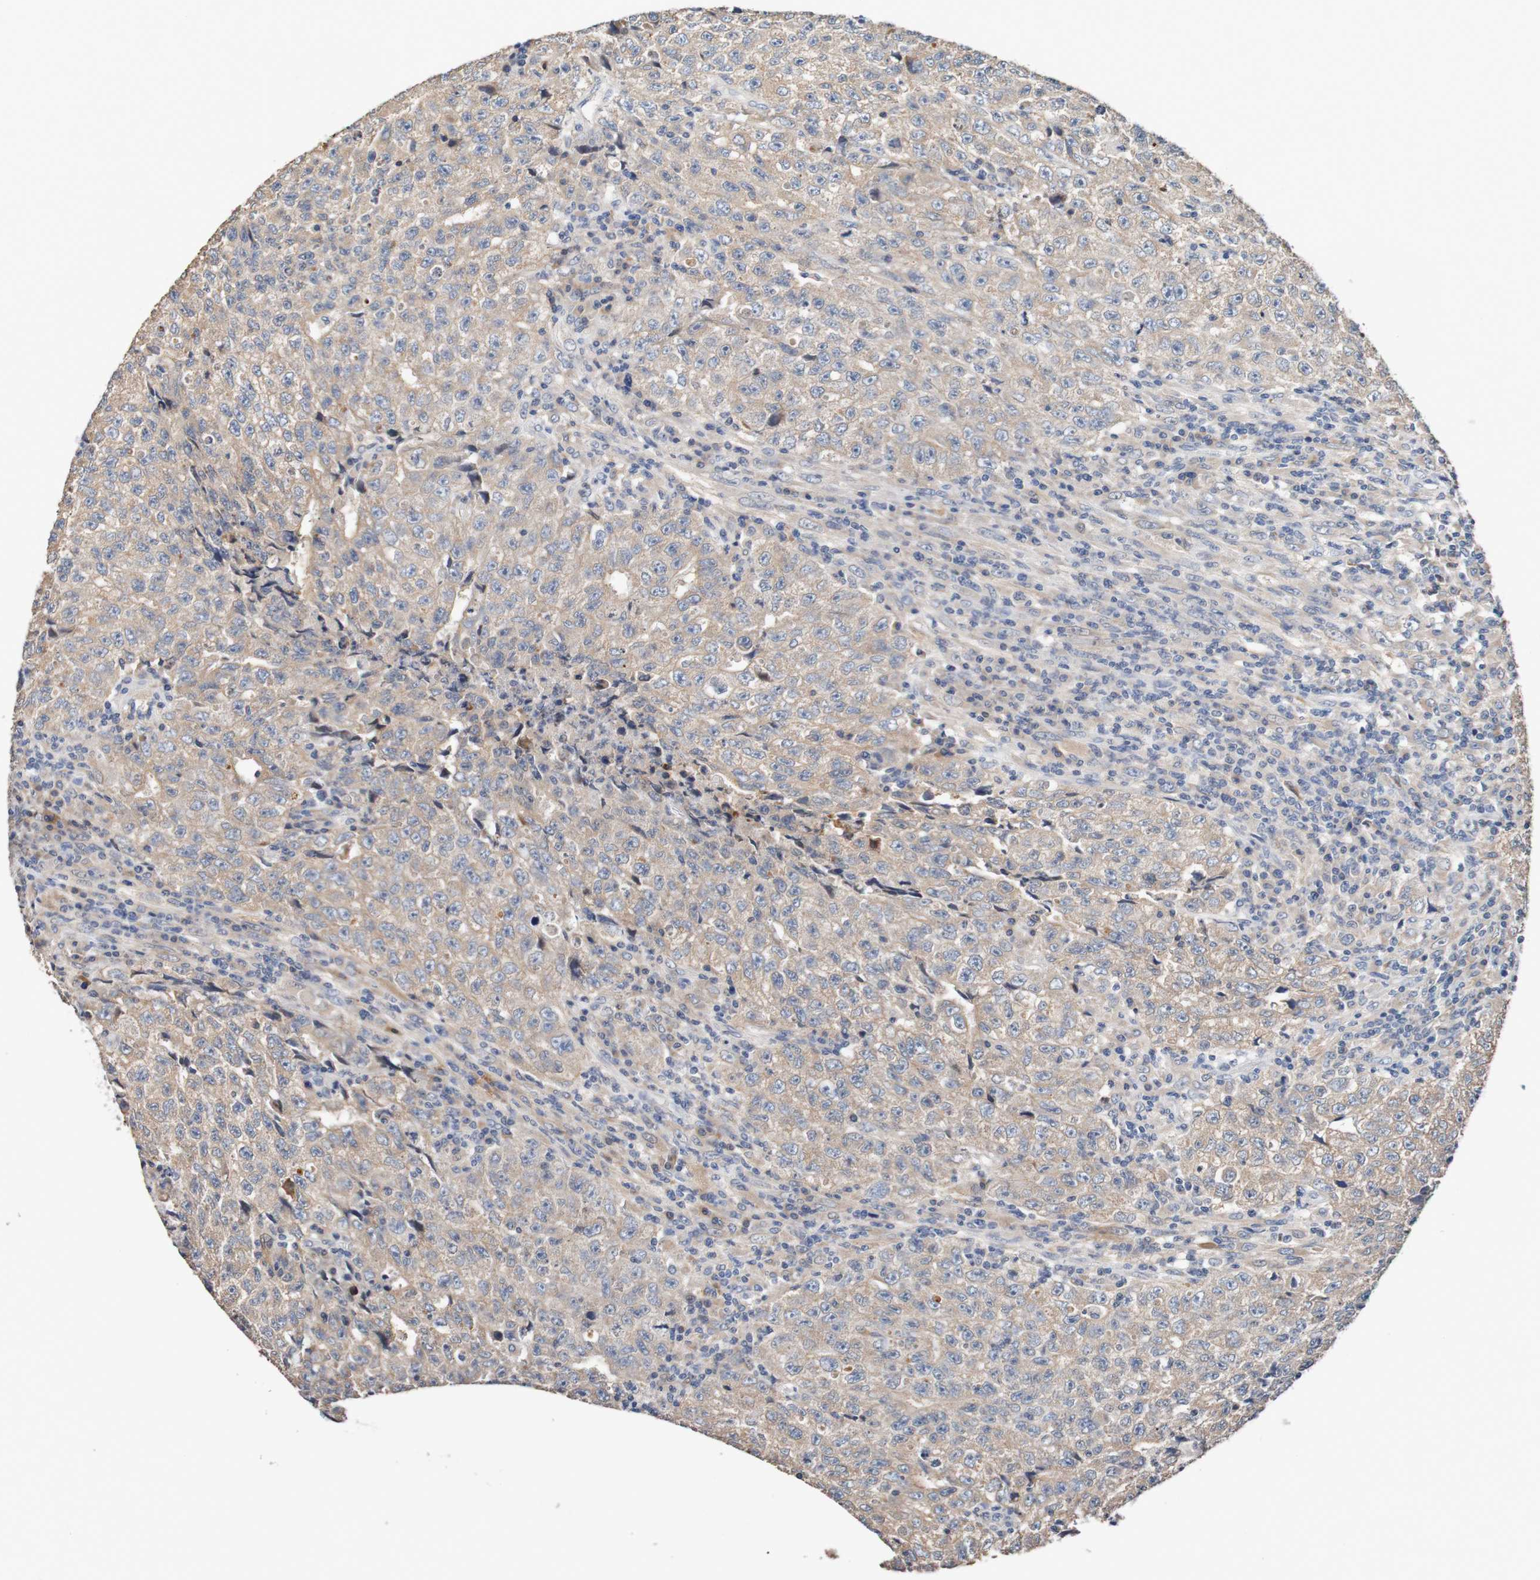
{"staining": {"intensity": "weak", "quantity": ">75%", "location": "cytoplasmic/membranous"}, "tissue": "testis cancer", "cell_type": "Tumor cells", "image_type": "cancer", "snomed": [{"axis": "morphology", "description": "Necrosis, NOS"}, {"axis": "morphology", "description": "Carcinoma, Embryonal, NOS"}, {"axis": "topography", "description": "Testis"}], "caption": "Tumor cells display weak cytoplasmic/membranous positivity in approximately >75% of cells in testis cancer. The staining was performed using DAB (3,3'-diaminobenzidine) to visualize the protein expression in brown, while the nuclei were stained in blue with hematoxylin (Magnification: 20x).", "gene": "FIBP", "patient": {"sex": "male", "age": 19}}